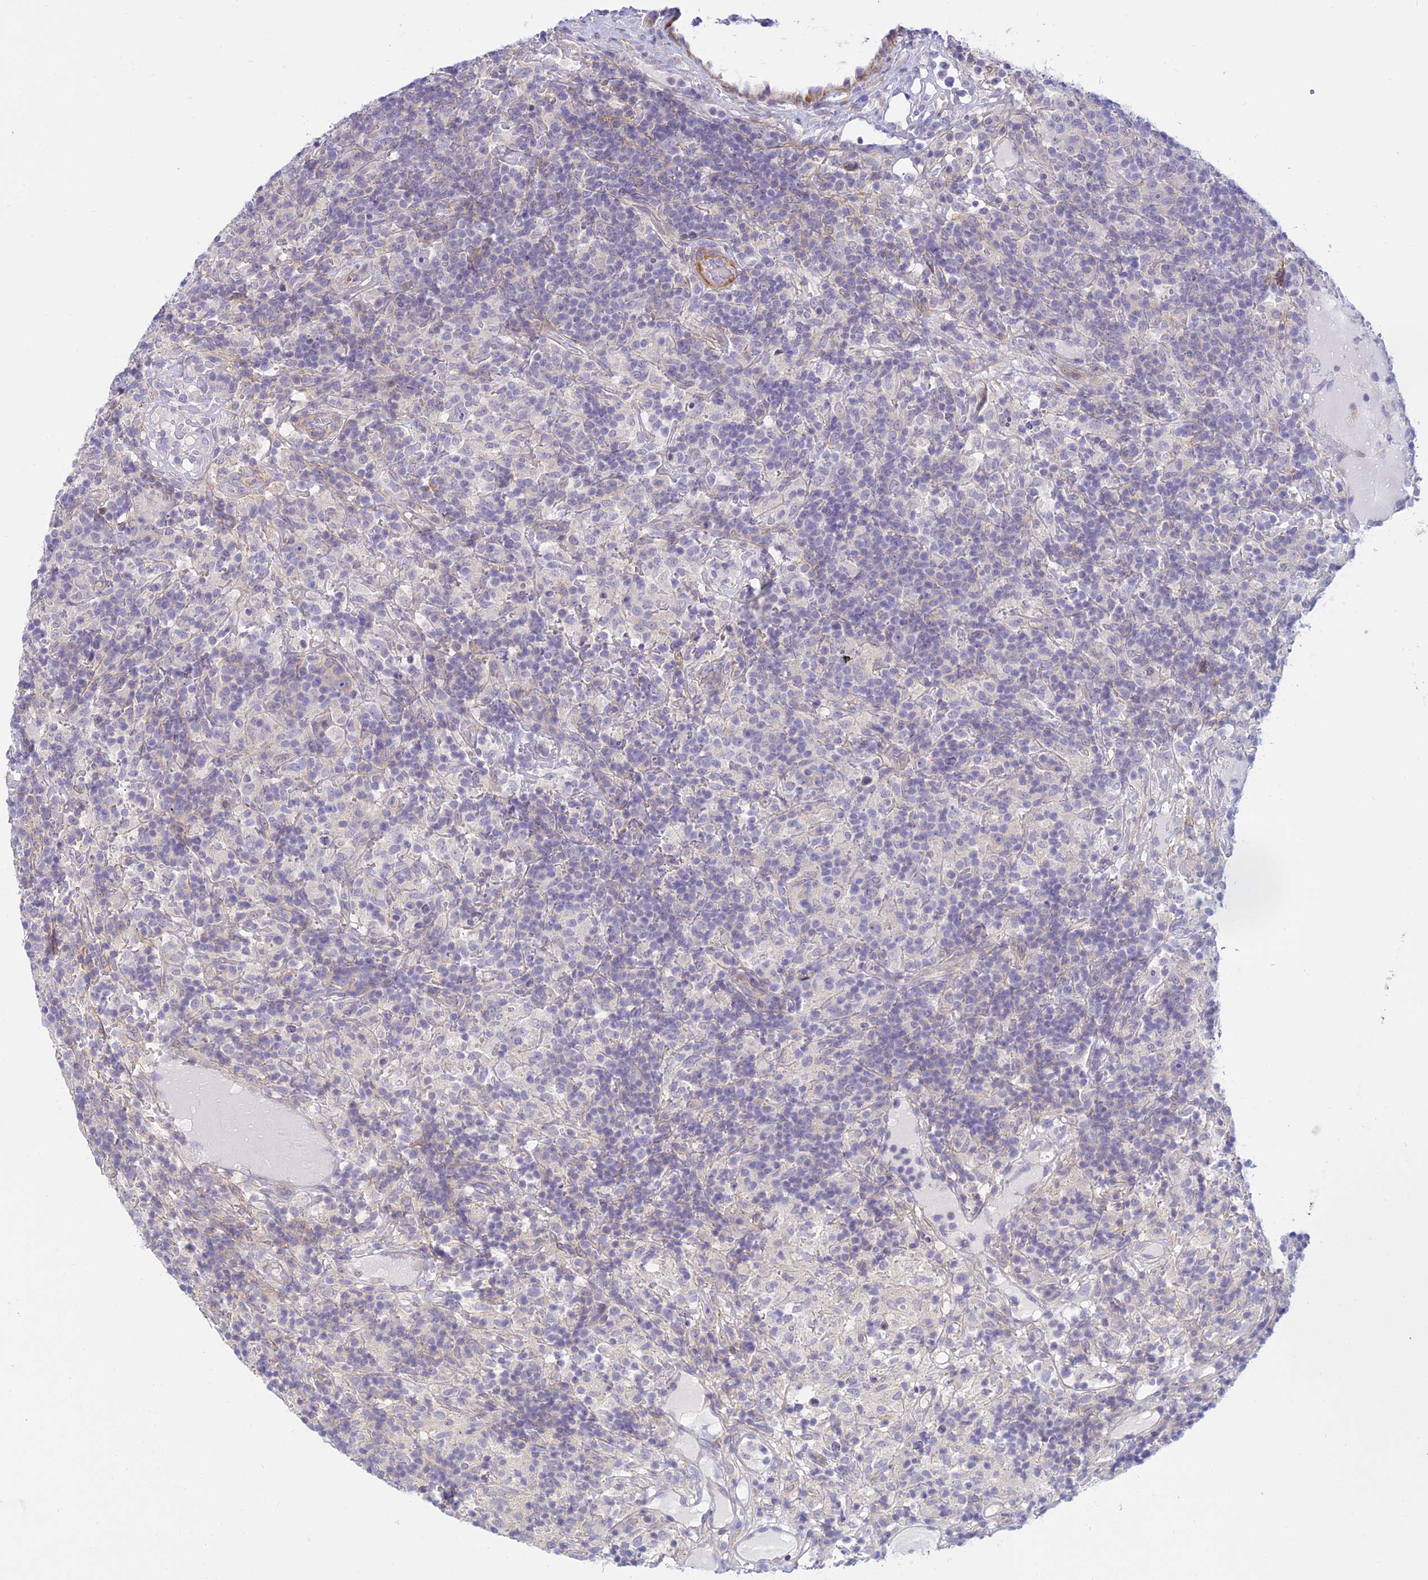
{"staining": {"intensity": "negative", "quantity": "none", "location": "none"}, "tissue": "lymphoma", "cell_type": "Tumor cells", "image_type": "cancer", "snomed": [{"axis": "morphology", "description": "Hodgkin's disease, NOS"}, {"axis": "topography", "description": "Lymph node"}], "caption": "IHC histopathology image of human Hodgkin's disease stained for a protein (brown), which demonstrates no expression in tumor cells.", "gene": "FBXW4", "patient": {"sex": "male", "age": 70}}